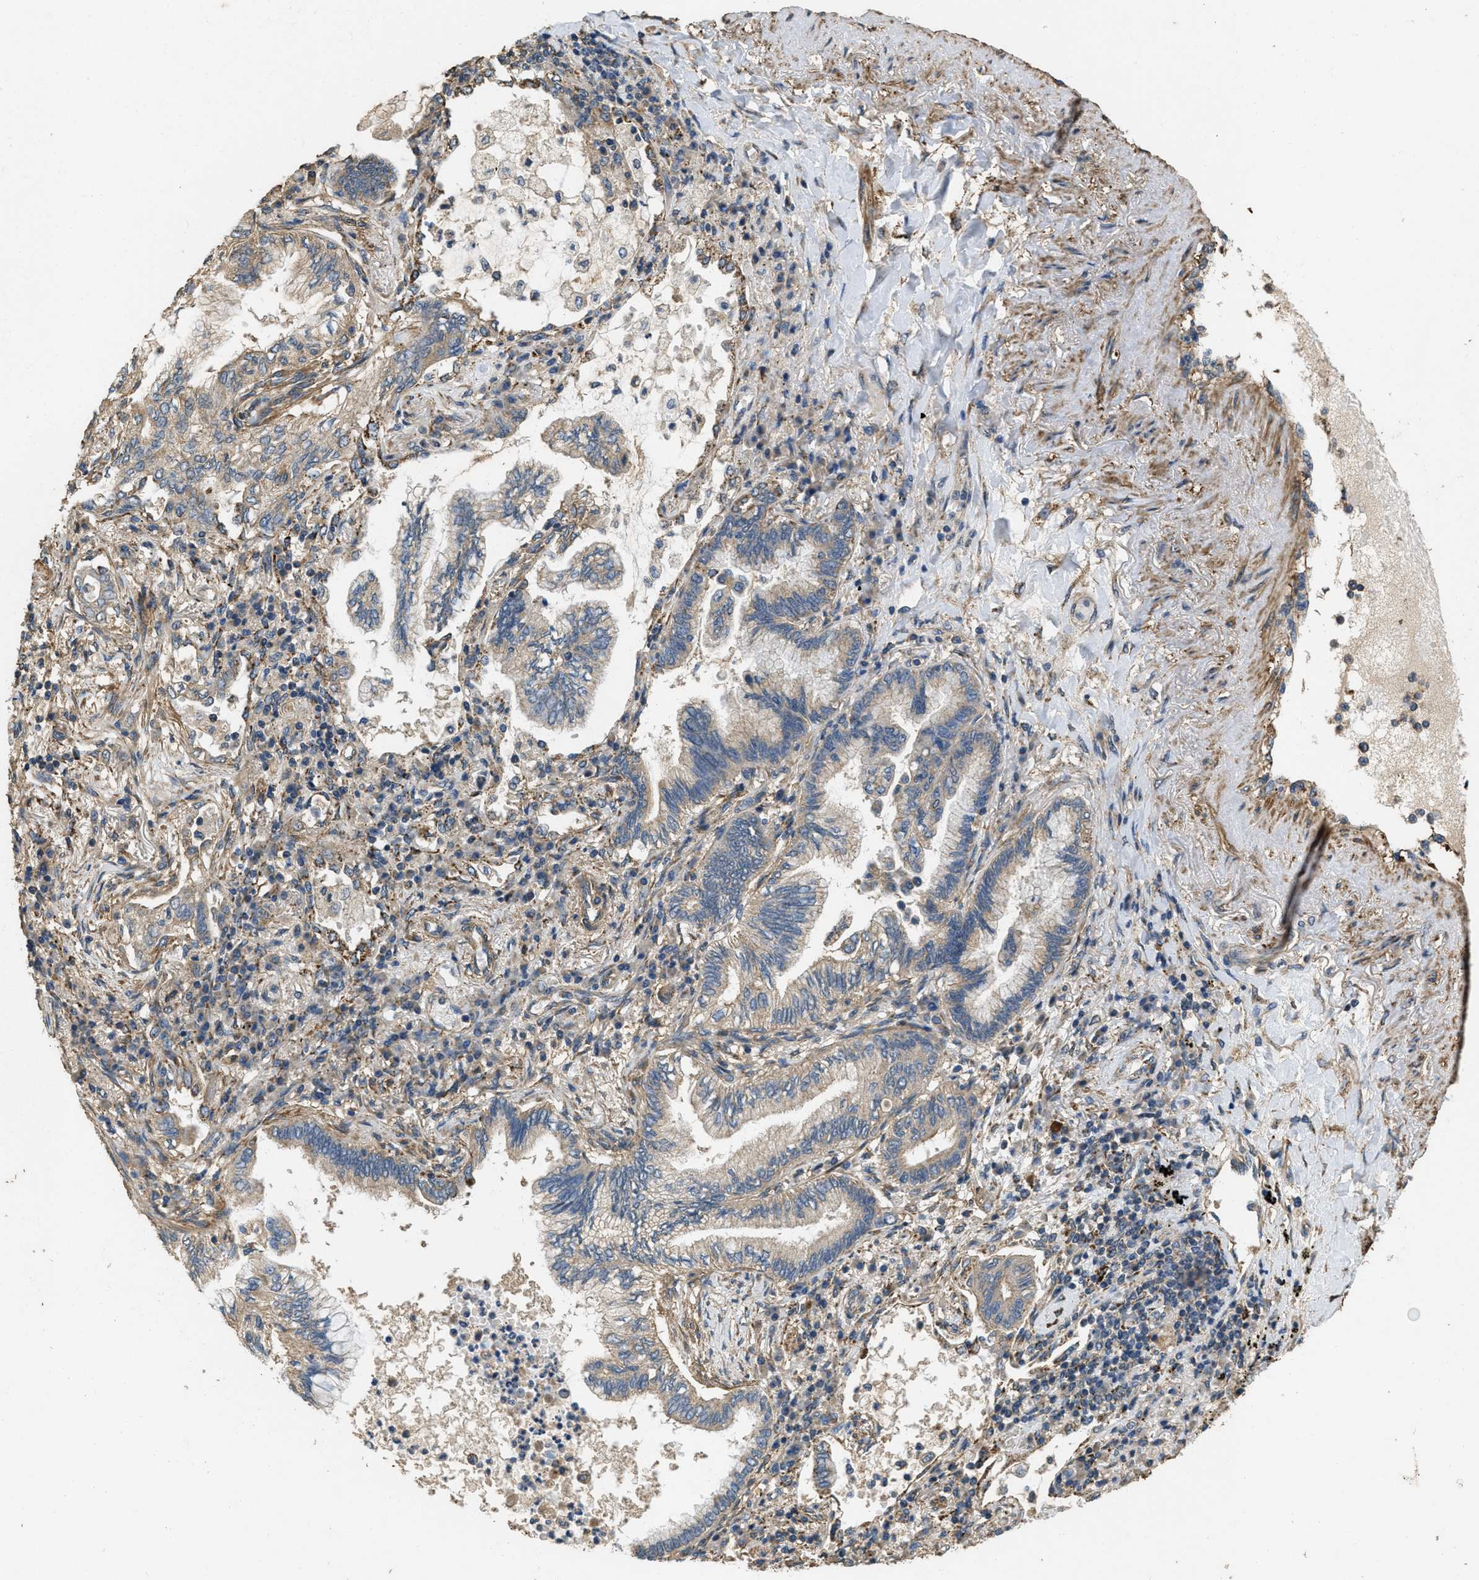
{"staining": {"intensity": "weak", "quantity": ">75%", "location": "cytoplasmic/membranous"}, "tissue": "lung cancer", "cell_type": "Tumor cells", "image_type": "cancer", "snomed": [{"axis": "morphology", "description": "Normal tissue, NOS"}, {"axis": "morphology", "description": "Adenocarcinoma, NOS"}, {"axis": "topography", "description": "Bronchus"}, {"axis": "topography", "description": "Lung"}], "caption": "Immunohistochemistry (IHC) staining of lung cancer, which displays low levels of weak cytoplasmic/membranous expression in about >75% of tumor cells indicating weak cytoplasmic/membranous protein staining. The staining was performed using DAB (brown) for protein detection and nuclei were counterstained in hematoxylin (blue).", "gene": "THBS2", "patient": {"sex": "female", "age": 70}}